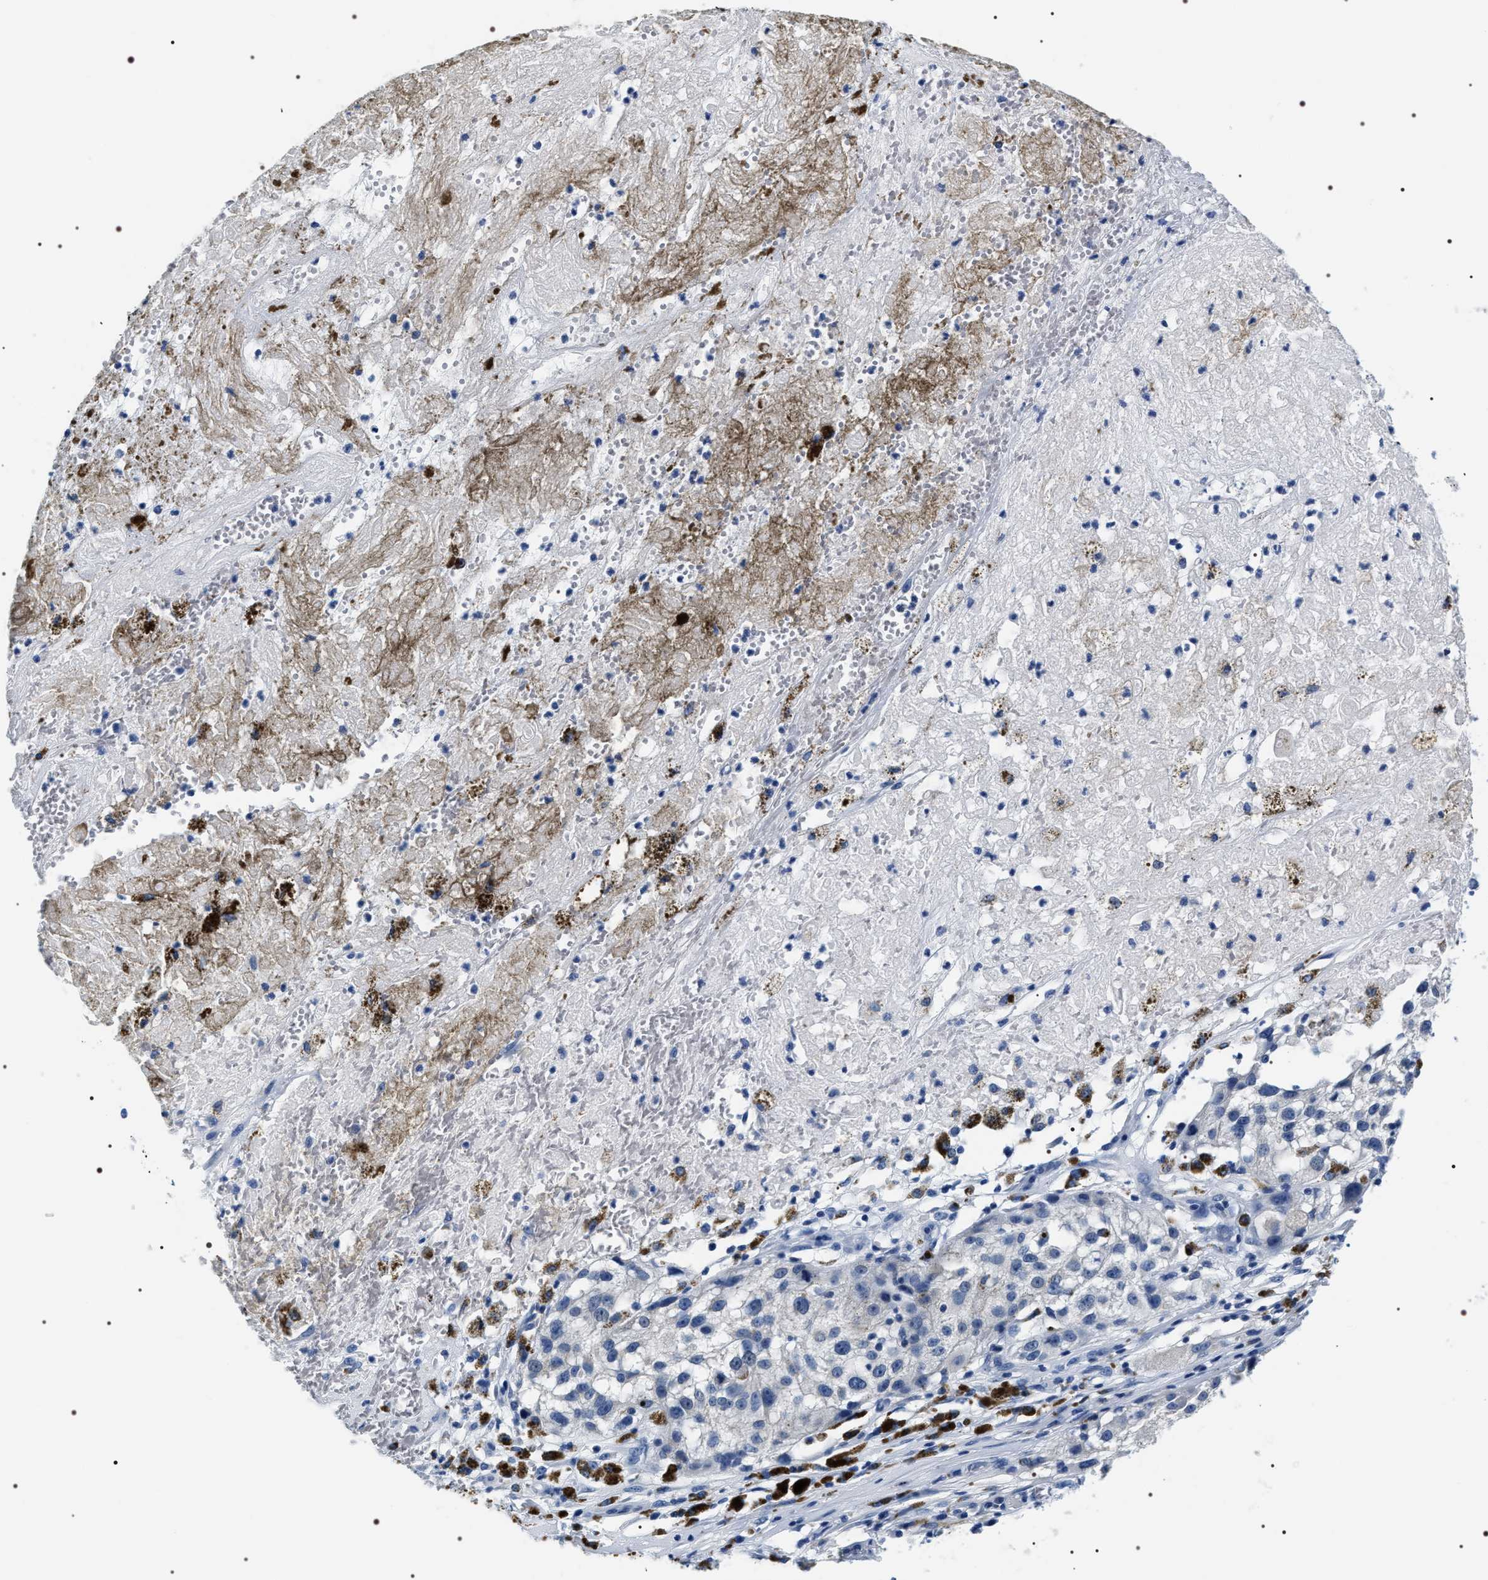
{"staining": {"intensity": "negative", "quantity": "none", "location": "none"}, "tissue": "melanoma", "cell_type": "Tumor cells", "image_type": "cancer", "snomed": [{"axis": "morphology", "description": "Necrosis, NOS"}, {"axis": "morphology", "description": "Malignant melanoma, NOS"}, {"axis": "topography", "description": "Skin"}], "caption": "IHC image of melanoma stained for a protein (brown), which reveals no positivity in tumor cells. The staining was performed using DAB (3,3'-diaminobenzidine) to visualize the protein expression in brown, while the nuclei were stained in blue with hematoxylin (Magnification: 20x).", "gene": "ADH4", "patient": {"sex": "female", "age": 87}}